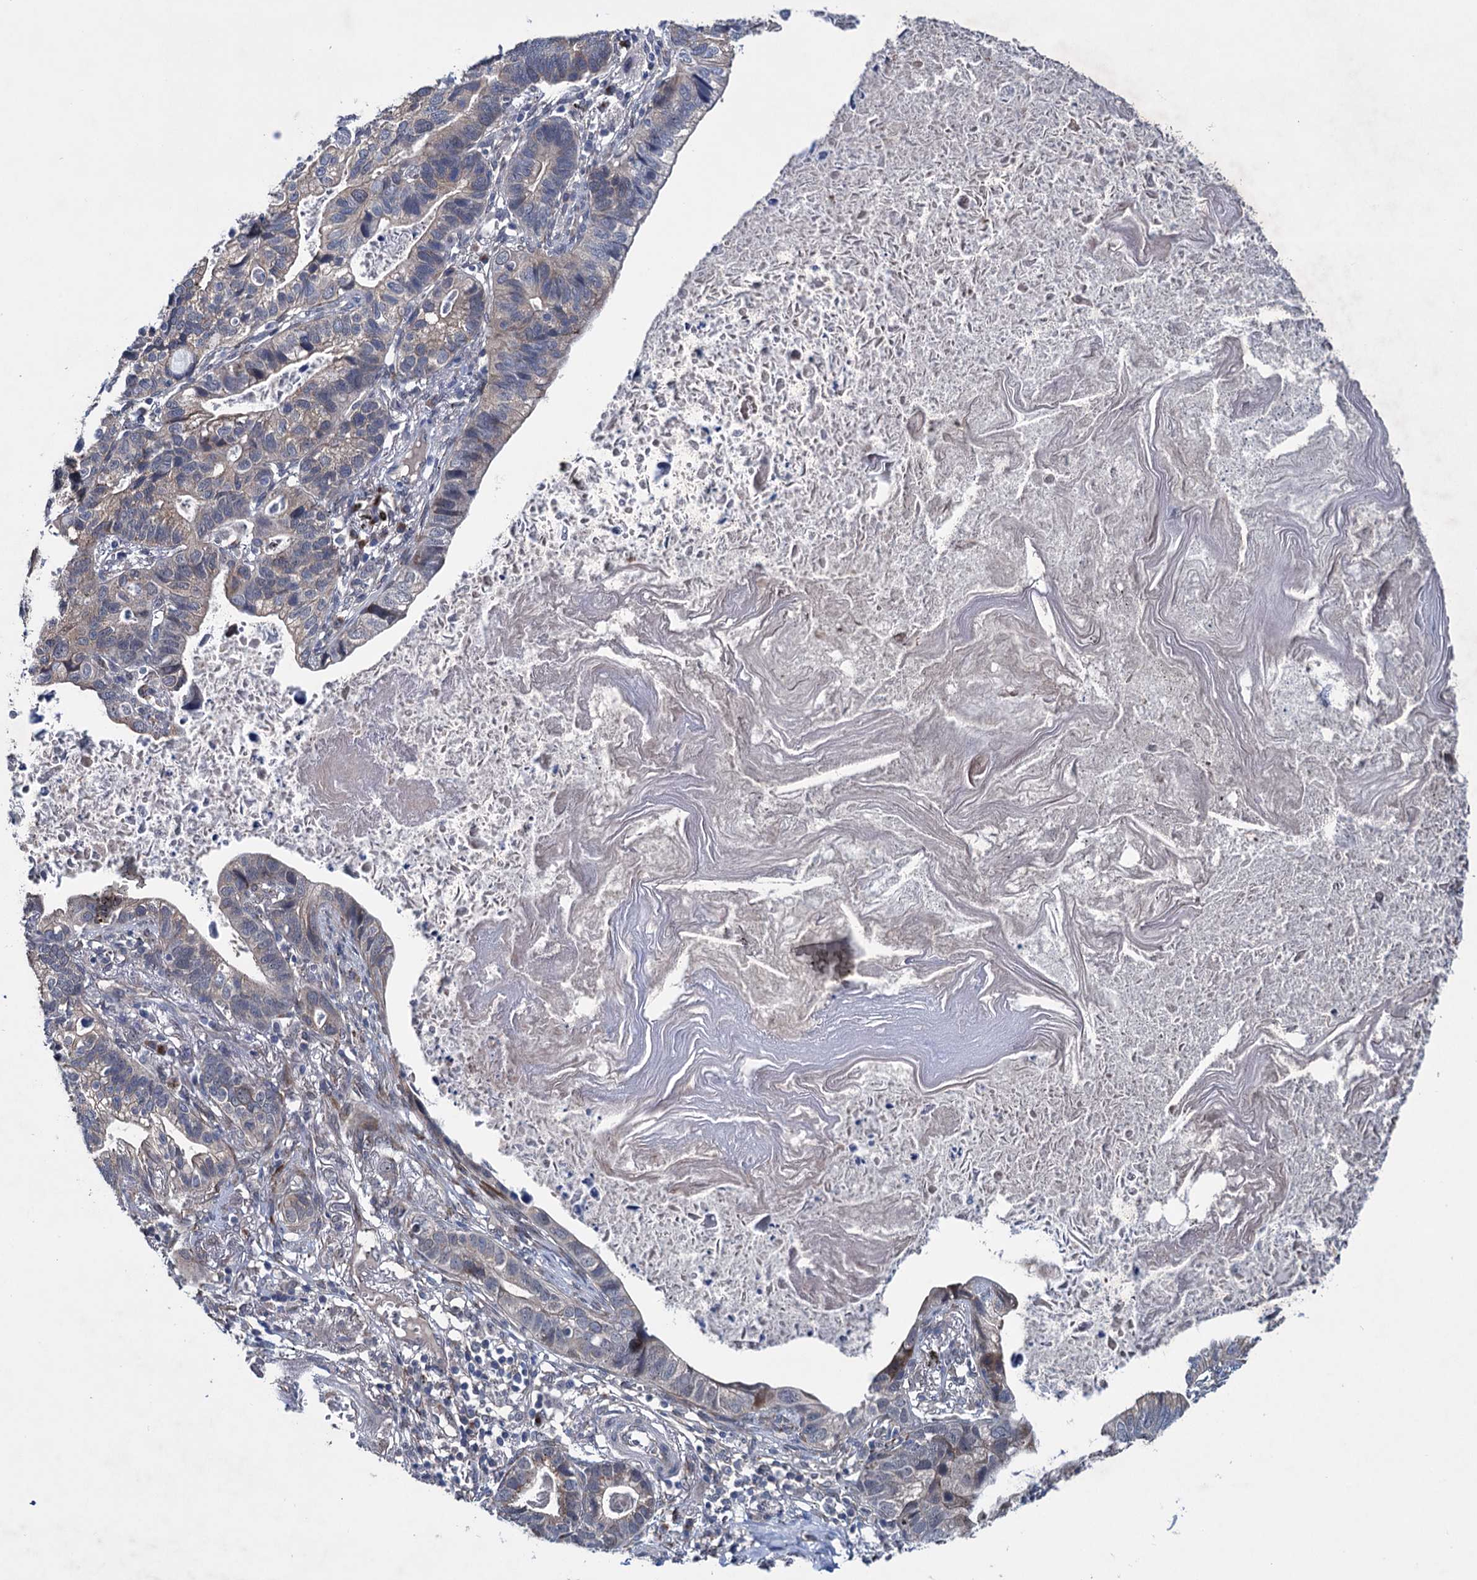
{"staining": {"intensity": "weak", "quantity": "<25%", "location": "cytoplasmic/membranous"}, "tissue": "lung cancer", "cell_type": "Tumor cells", "image_type": "cancer", "snomed": [{"axis": "morphology", "description": "Adenocarcinoma, NOS"}, {"axis": "topography", "description": "Lung"}], "caption": "Image shows no protein expression in tumor cells of adenocarcinoma (lung) tissue. The staining was performed using DAB (3,3'-diaminobenzidine) to visualize the protein expression in brown, while the nuclei were stained in blue with hematoxylin (Magnification: 20x).", "gene": "EYA4", "patient": {"sex": "male", "age": 67}}